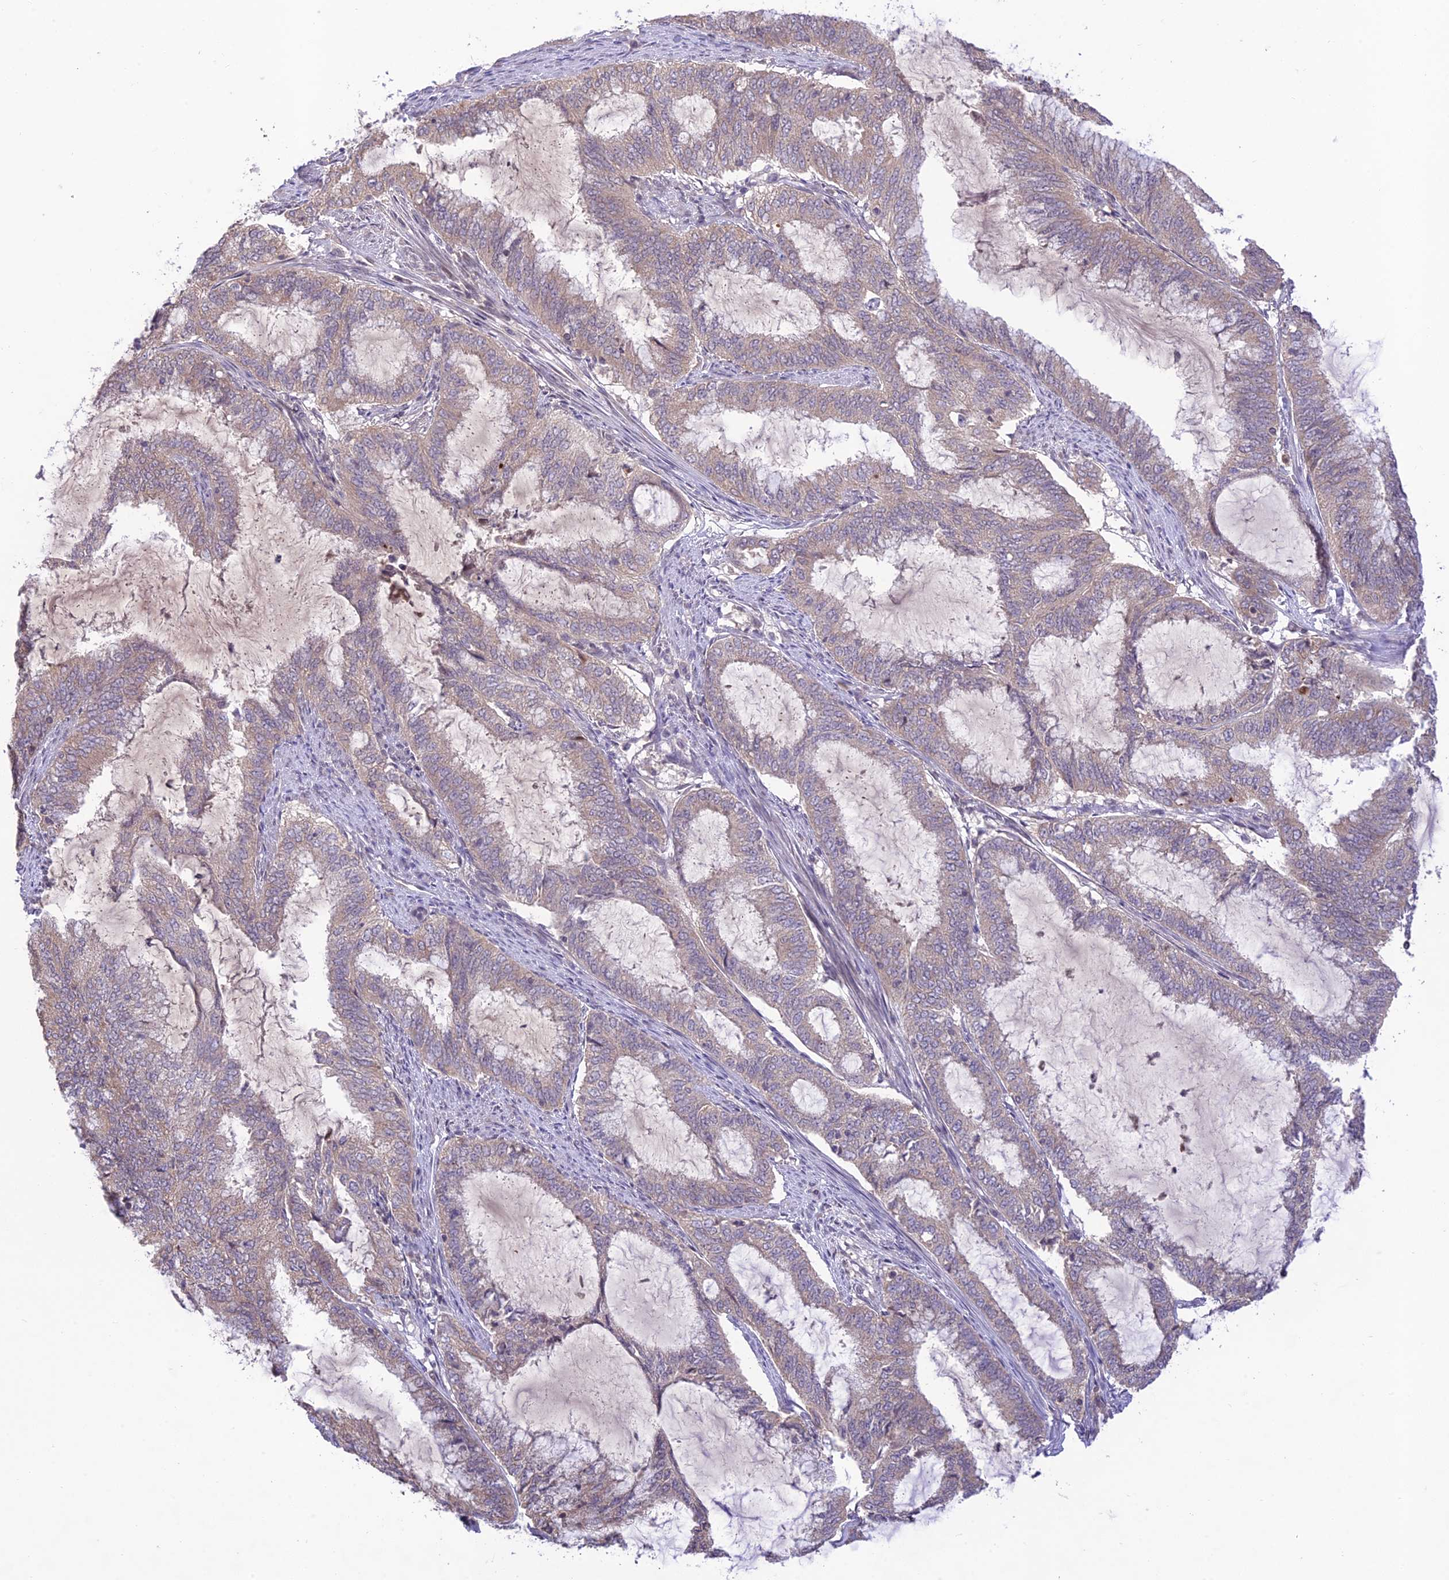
{"staining": {"intensity": "moderate", "quantity": ">75%", "location": "cytoplasmic/membranous,nuclear"}, "tissue": "endometrial cancer", "cell_type": "Tumor cells", "image_type": "cancer", "snomed": [{"axis": "morphology", "description": "Adenocarcinoma, NOS"}, {"axis": "topography", "description": "Endometrium"}], "caption": "The immunohistochemical stain shows moderate cytoplasmic/membranous and nuclear expression in tumor cells of endometrial cancer tissue. The staining was performed using DAB (3,3'-diaminobenzidine), with brown indicating positive protein expression. Nuclei are stained blue with hematoxylin.", "gene": "TEKT1", "patient": {"sex": "female", "age": 51}}